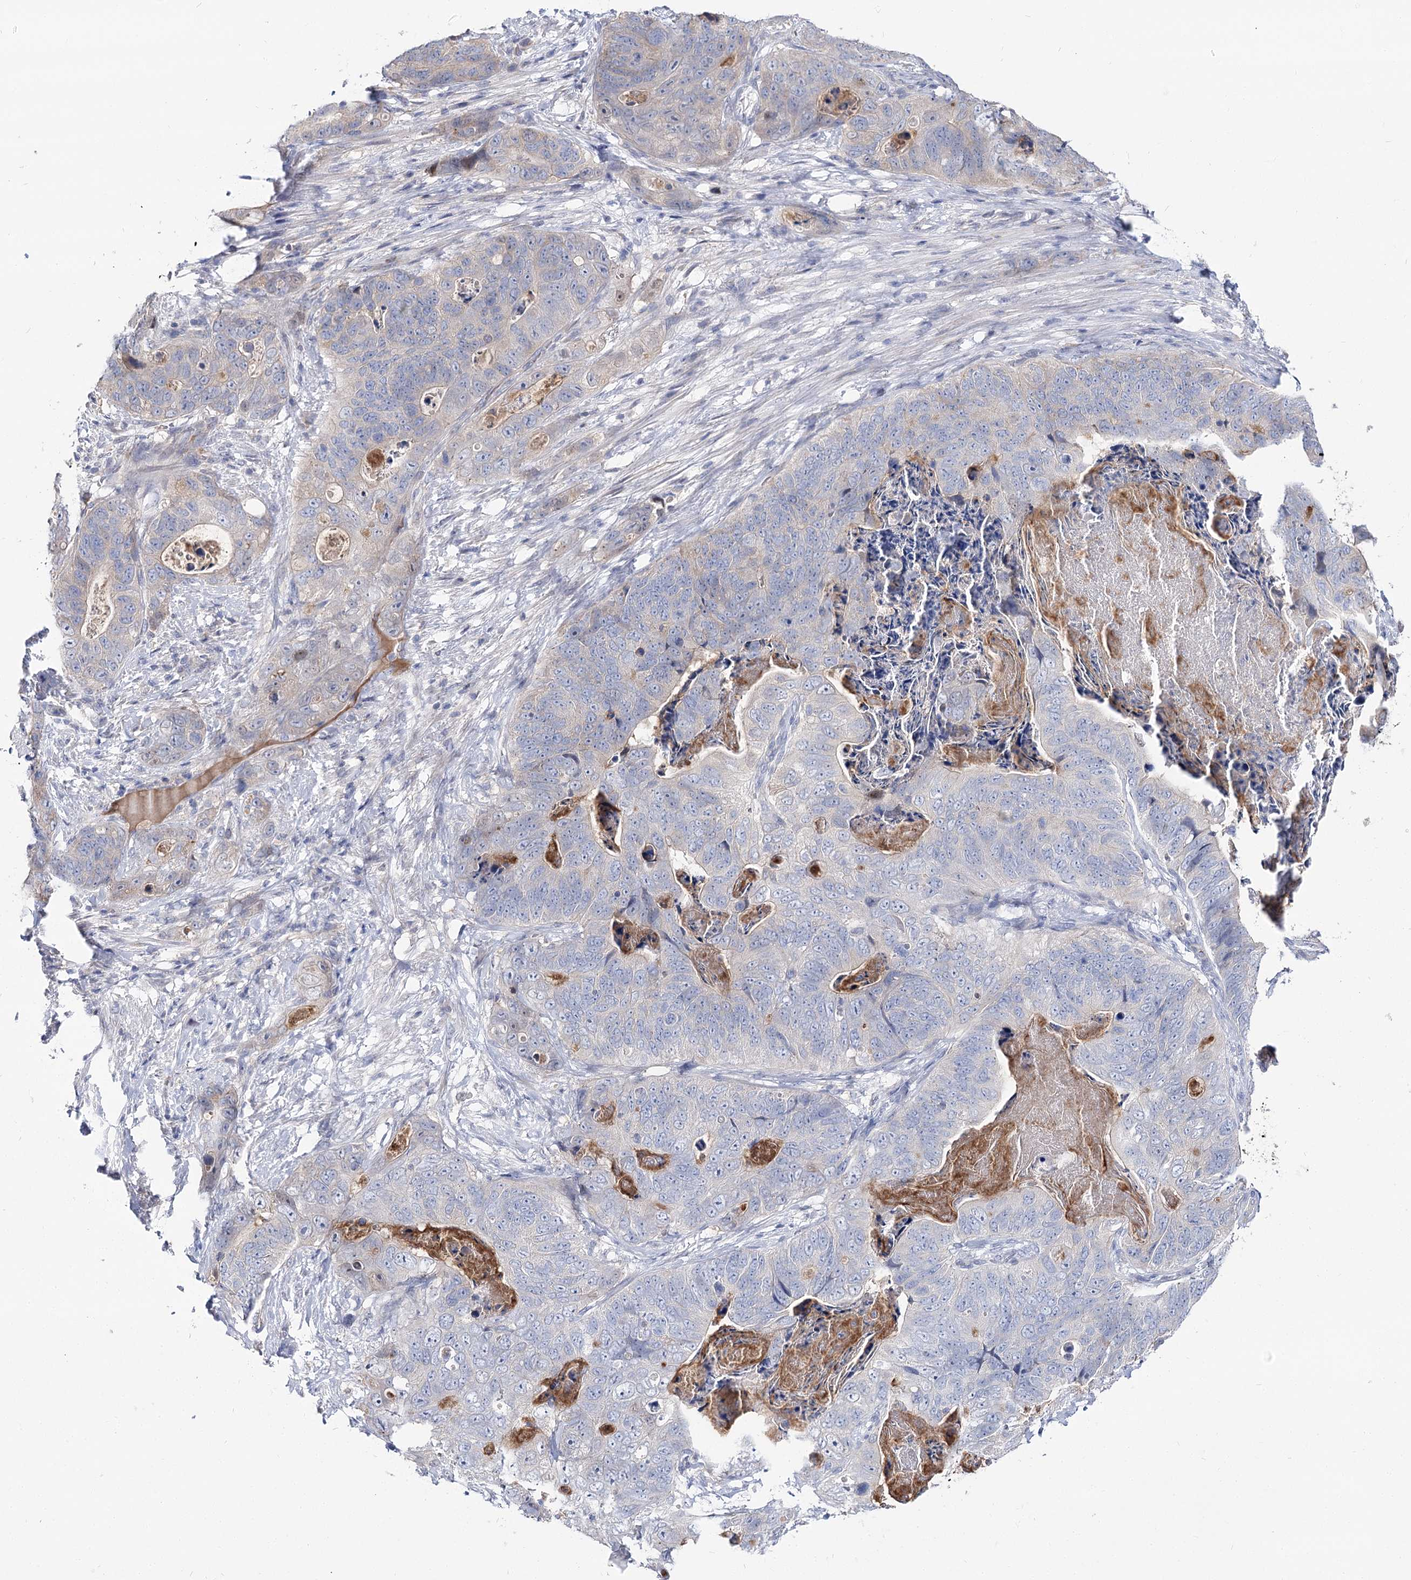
{"staining": {"intensity": "negative", "quantity": "none", "location": "none"}, "tissue": "stomach cancer", "cell_type": "Tumor cells", "image_type": "cancer", "snomed": [{"axis": "morphology", "description": "Normal tissue, NOS"}, {"axis": "morphology", "description": "Adenocarcinoma, NOS"}, {"axis": "topography", "description": "Stomach"}], "caption": "Tumor cells show no significant positivity in stomach cancer. (Brightfield microscopy of DAB immunohistochemistry at high magnification).", "gene": "UGP2", "patient": {"sex": "female", "age": 89}}